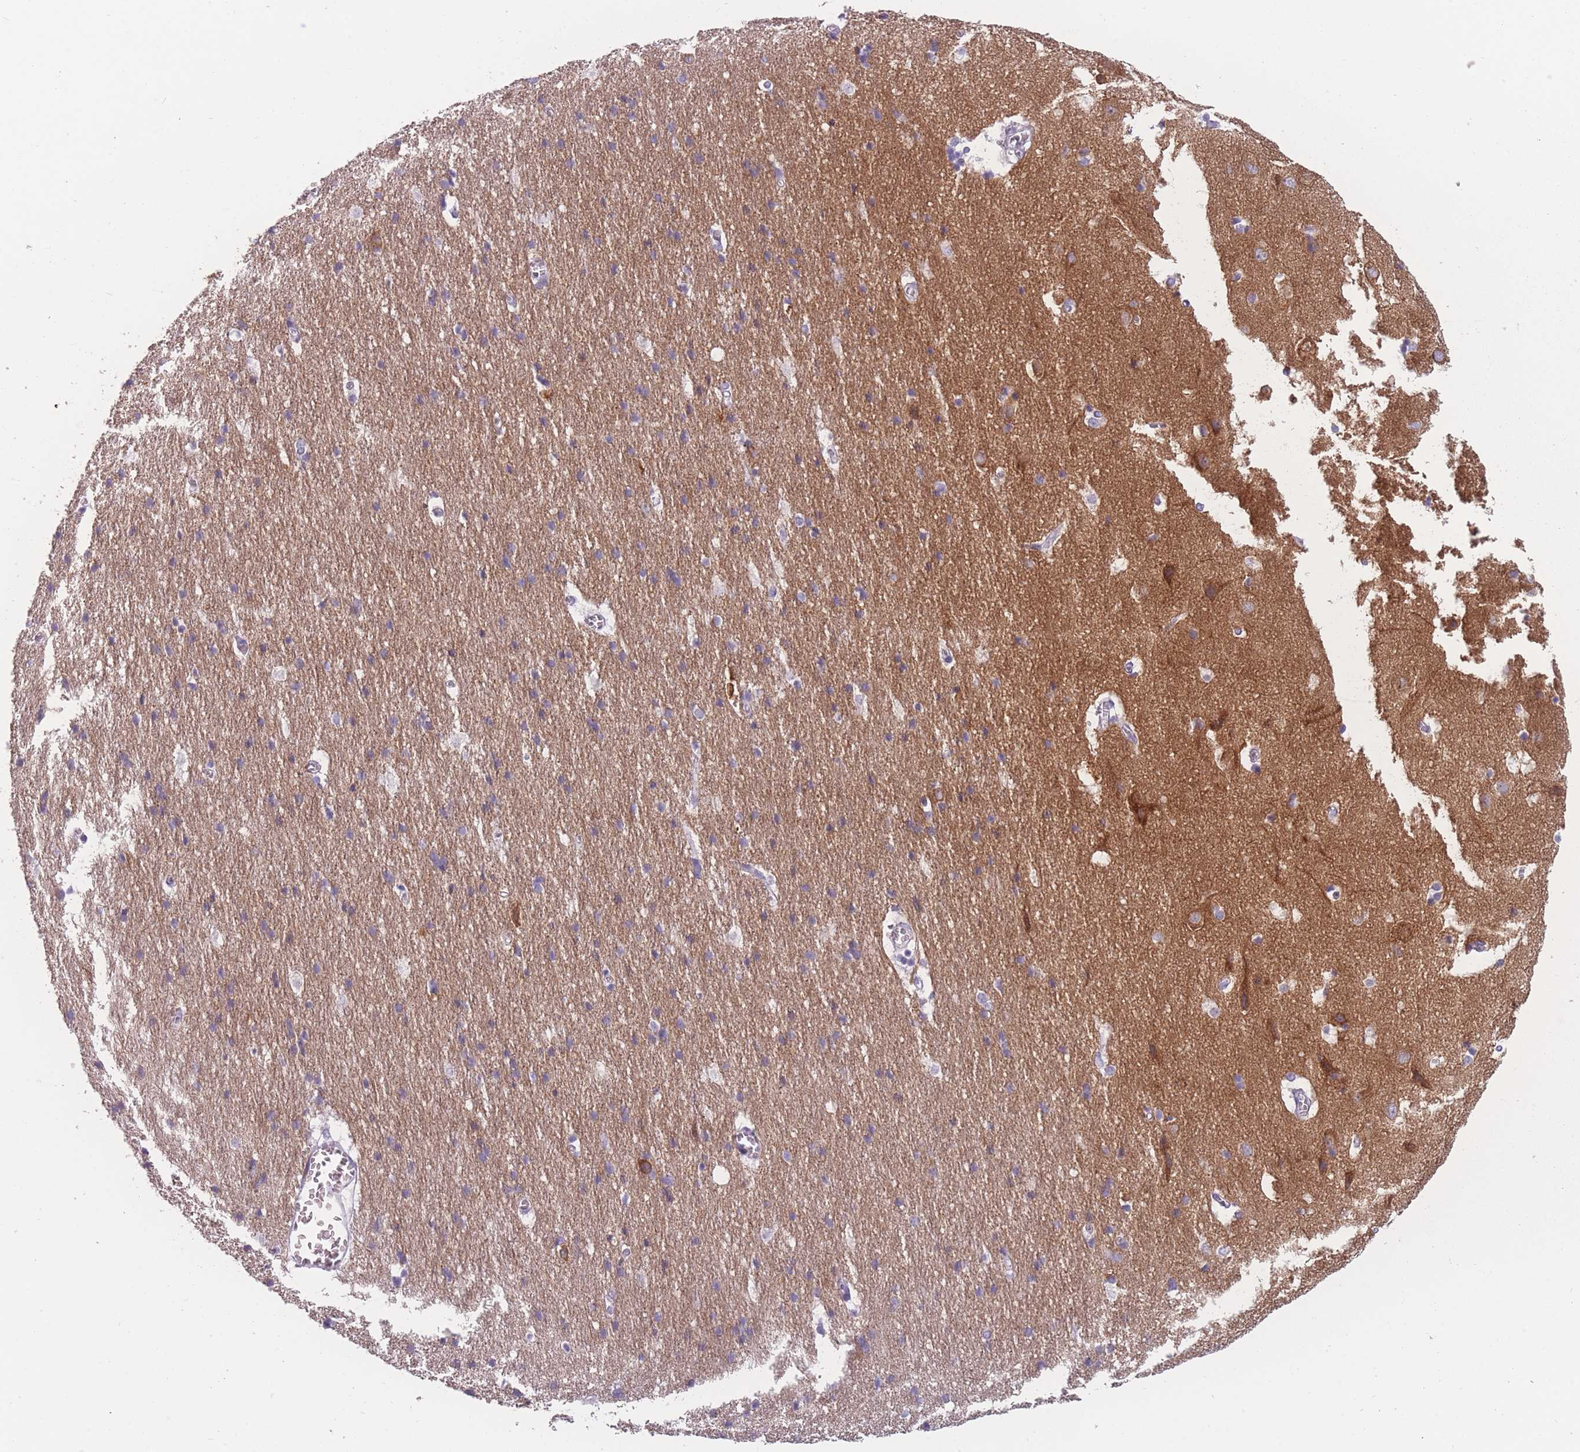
{"staining": {"intensity": "negative", "quantity": "none", "location": "none"}, "tissue": "cerebral cortex", "cell_type": "Endothelial cells", "image_type": "normal", "snomed": [{"axis": "morphology", "description": "Normal tissue, NOS"}, {"axis": "topography", "description": "Cerebral cortex"}], "caption": "Immunohistochemistry photomicrograph of normal human cerebral cortex stained for a protein (brown), which reveals no positivity in endothelial cells.", "gene": "PPFIA3", "patient": {"sex": "male", "age": 54}}